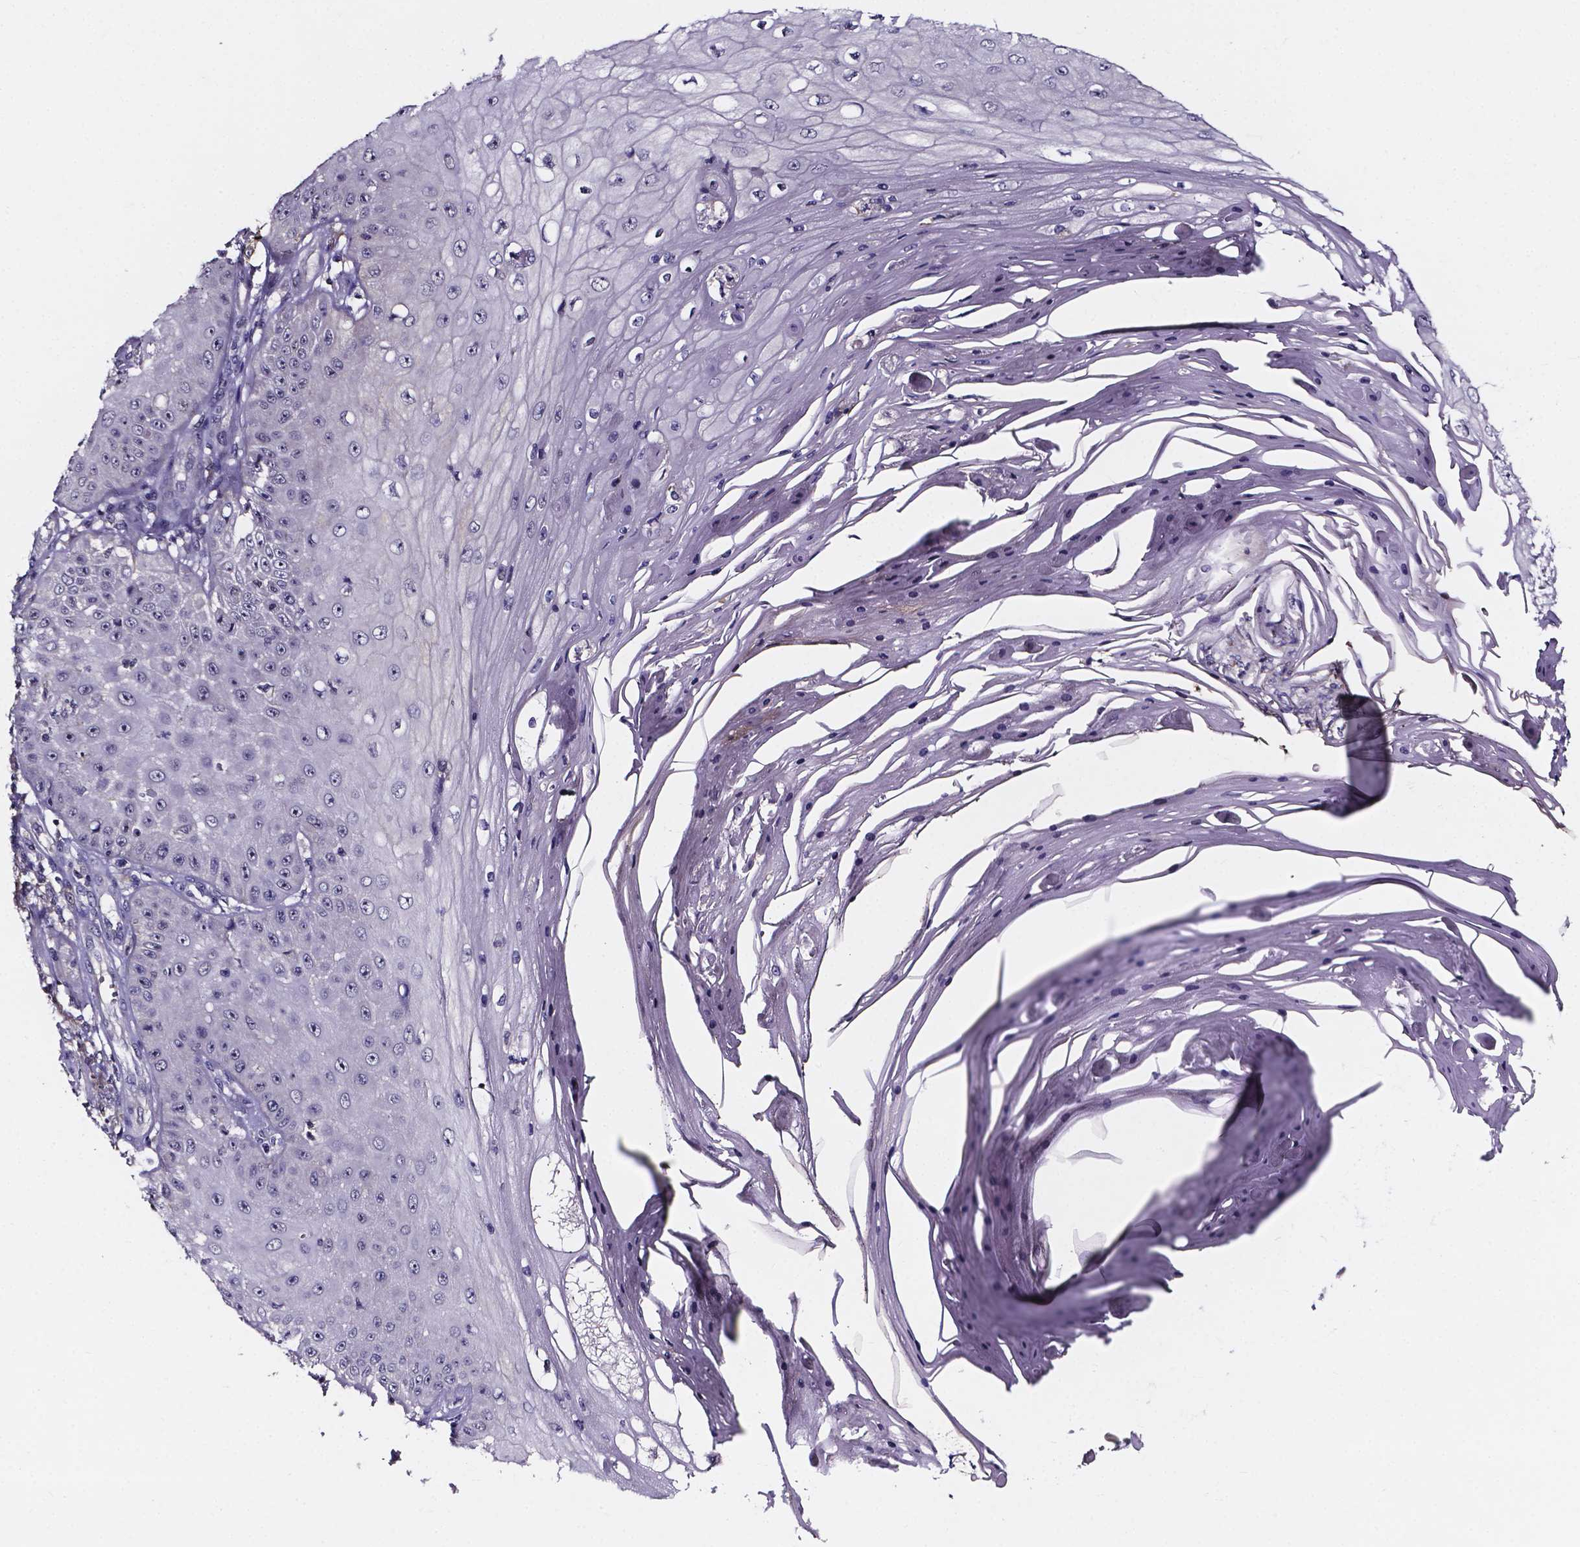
{"staining": {"intensity": "negative", "quantity": "none", "location": "none"}, "tissue": "skin cancer", "cell_type": "Tumor cells", "image_type": "cancer", "snomed": [{"axis": "morphology", "description": "Squamous cell carcinoma, NOS"}, {"axis": "topography", "description": "Skin"}], "caption": "There is no significant staining in tumor cells of skin cancer (squamous cell carcinoma).", "gene": "SPOCD1", "patient": {"sex": "male", "age": 70}}